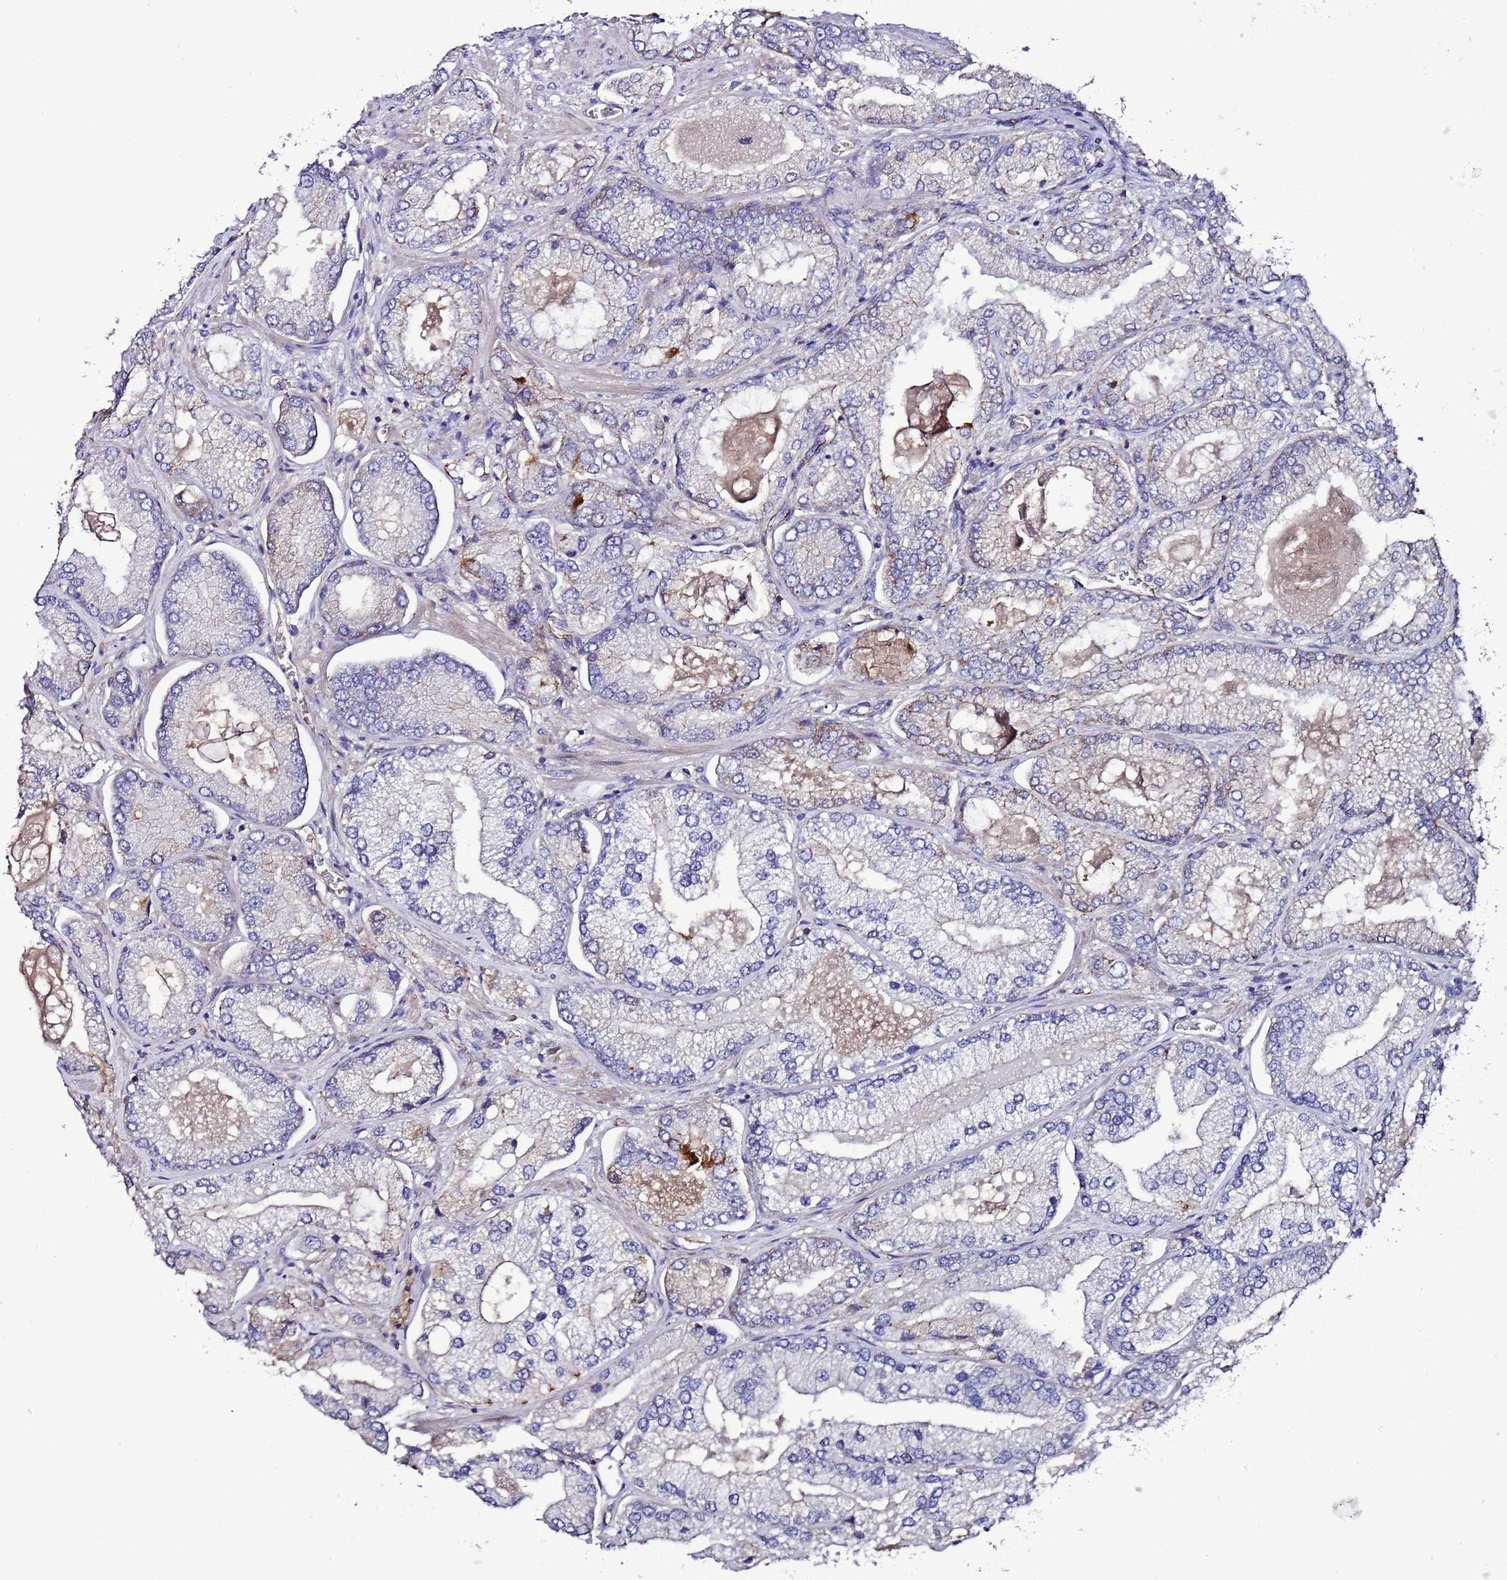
{"staining": {"intensity": "weak", "quantity": "25%-75%", "location": "cytoplasmic/membranous"}, "tissue": "prostate cancer", "cell_type": "Tumor cells", "image_type": "cancer", "snomed": [{"axis": "morphology", "description": "Adenocarcinoma, High grade"}, {"axis": "topography", "description": "Prostate"}], "caption": "A photomicrograph of human high-grade adenocarcinoma (prostate) stained for a protein reveals weak cytoplasmic/membranous brown staining in tumor cells. The staining was performed using DAB, with brown indicating positive protein expression. Nuclei are stained blue with hematoxylin.", "gene": "TENM3", "patient": {"sex": "male", "age": 68}}